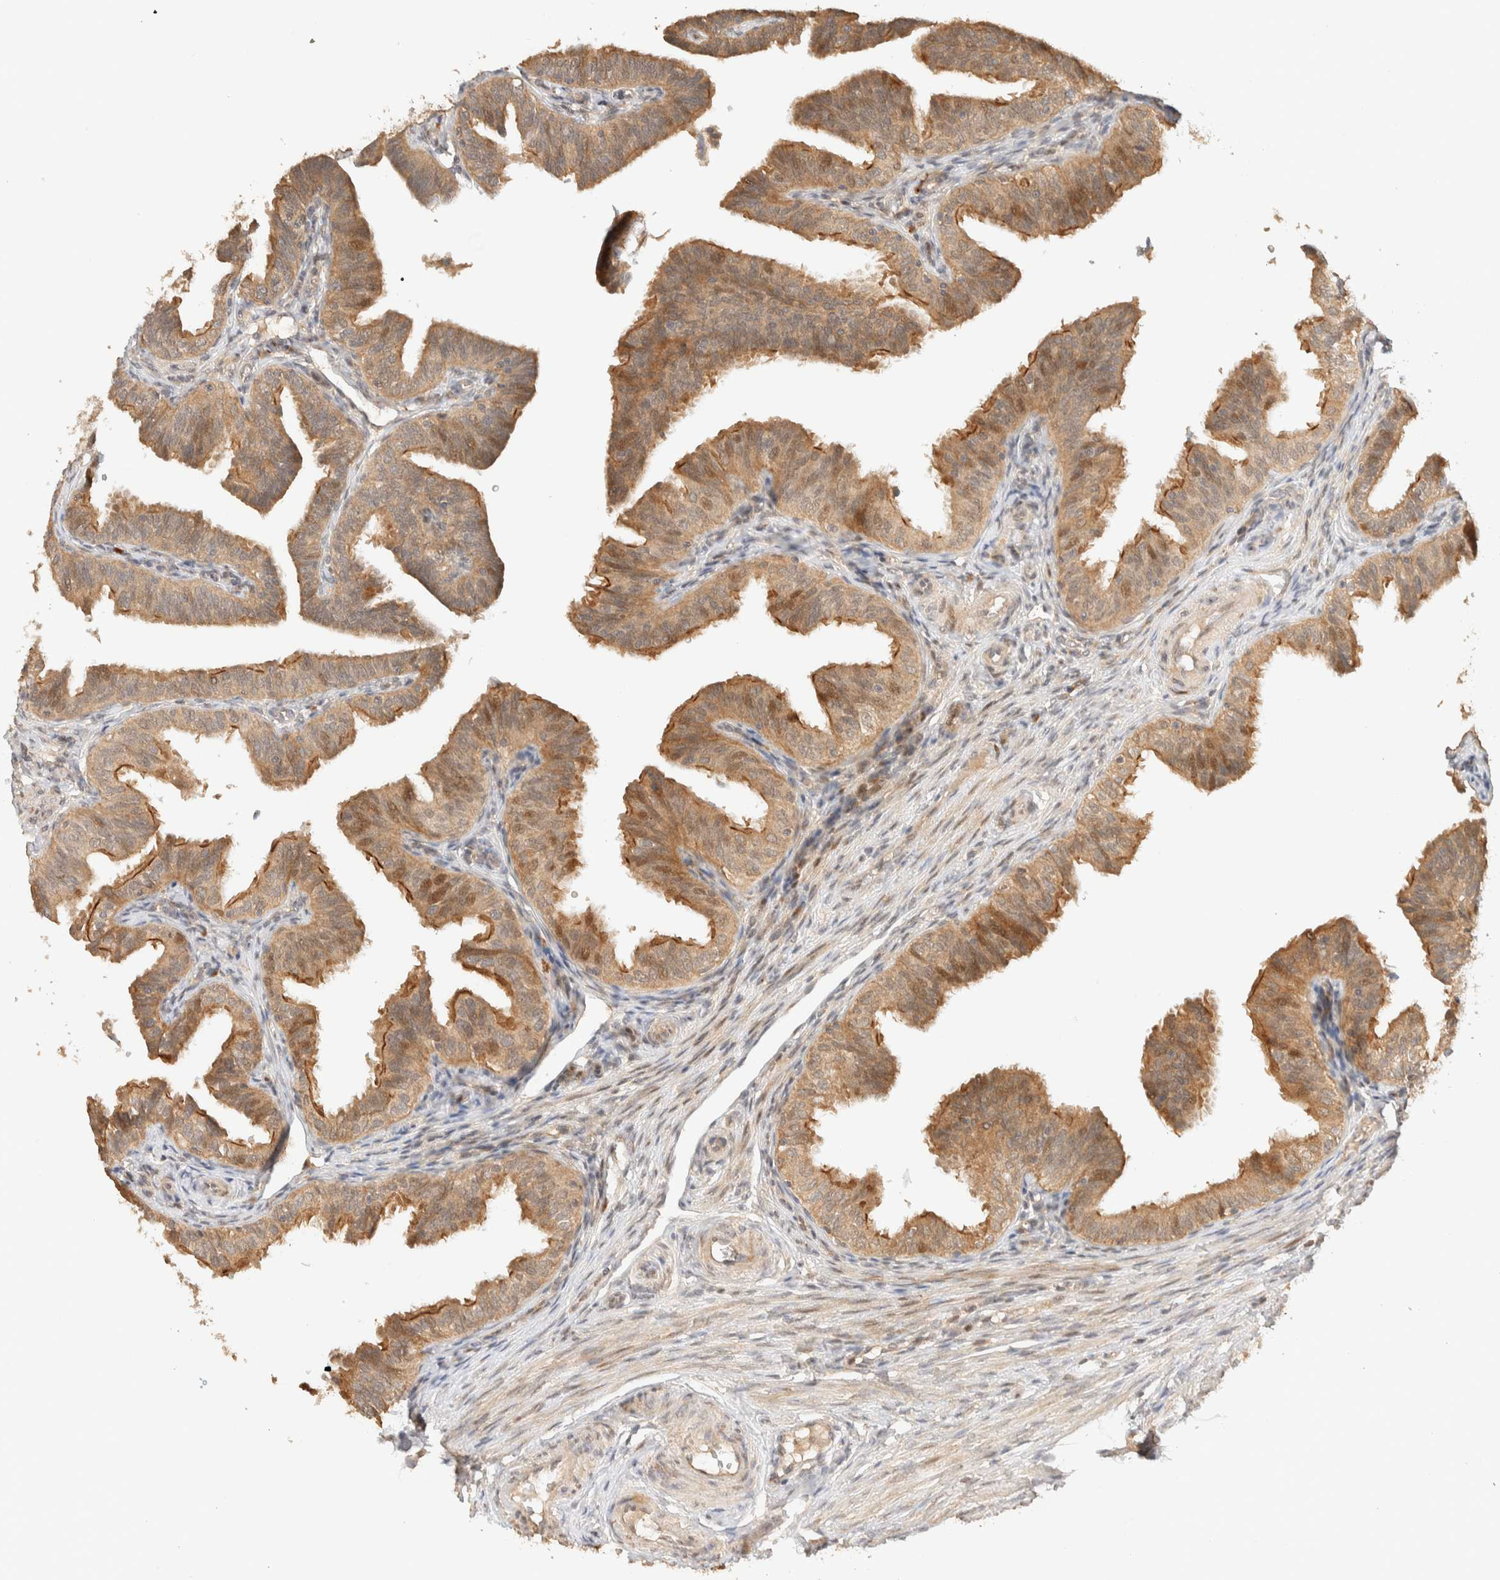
{"staining": {"intensity": "moderate", "quantity": ">75%", "location": "cytoplasmic/membranous"}, "tissue": "fallopian tube", "cell_type": "Glandular cells", "image_type": "normal", "snomed": [{"axis": "morphology", "description": "Normal tissue, NOS"}, {"axis": "topography", "description": "Fallopian tube"}], "caption": "Brown immunohistochemical staining in unremarkable fallopian tube demonstrates moderate cytoplasmic/membranous positivity in about >75% of glandular cells.", "gene": "ZBTB34", "patient": {"sex": "female", "age": 35}}